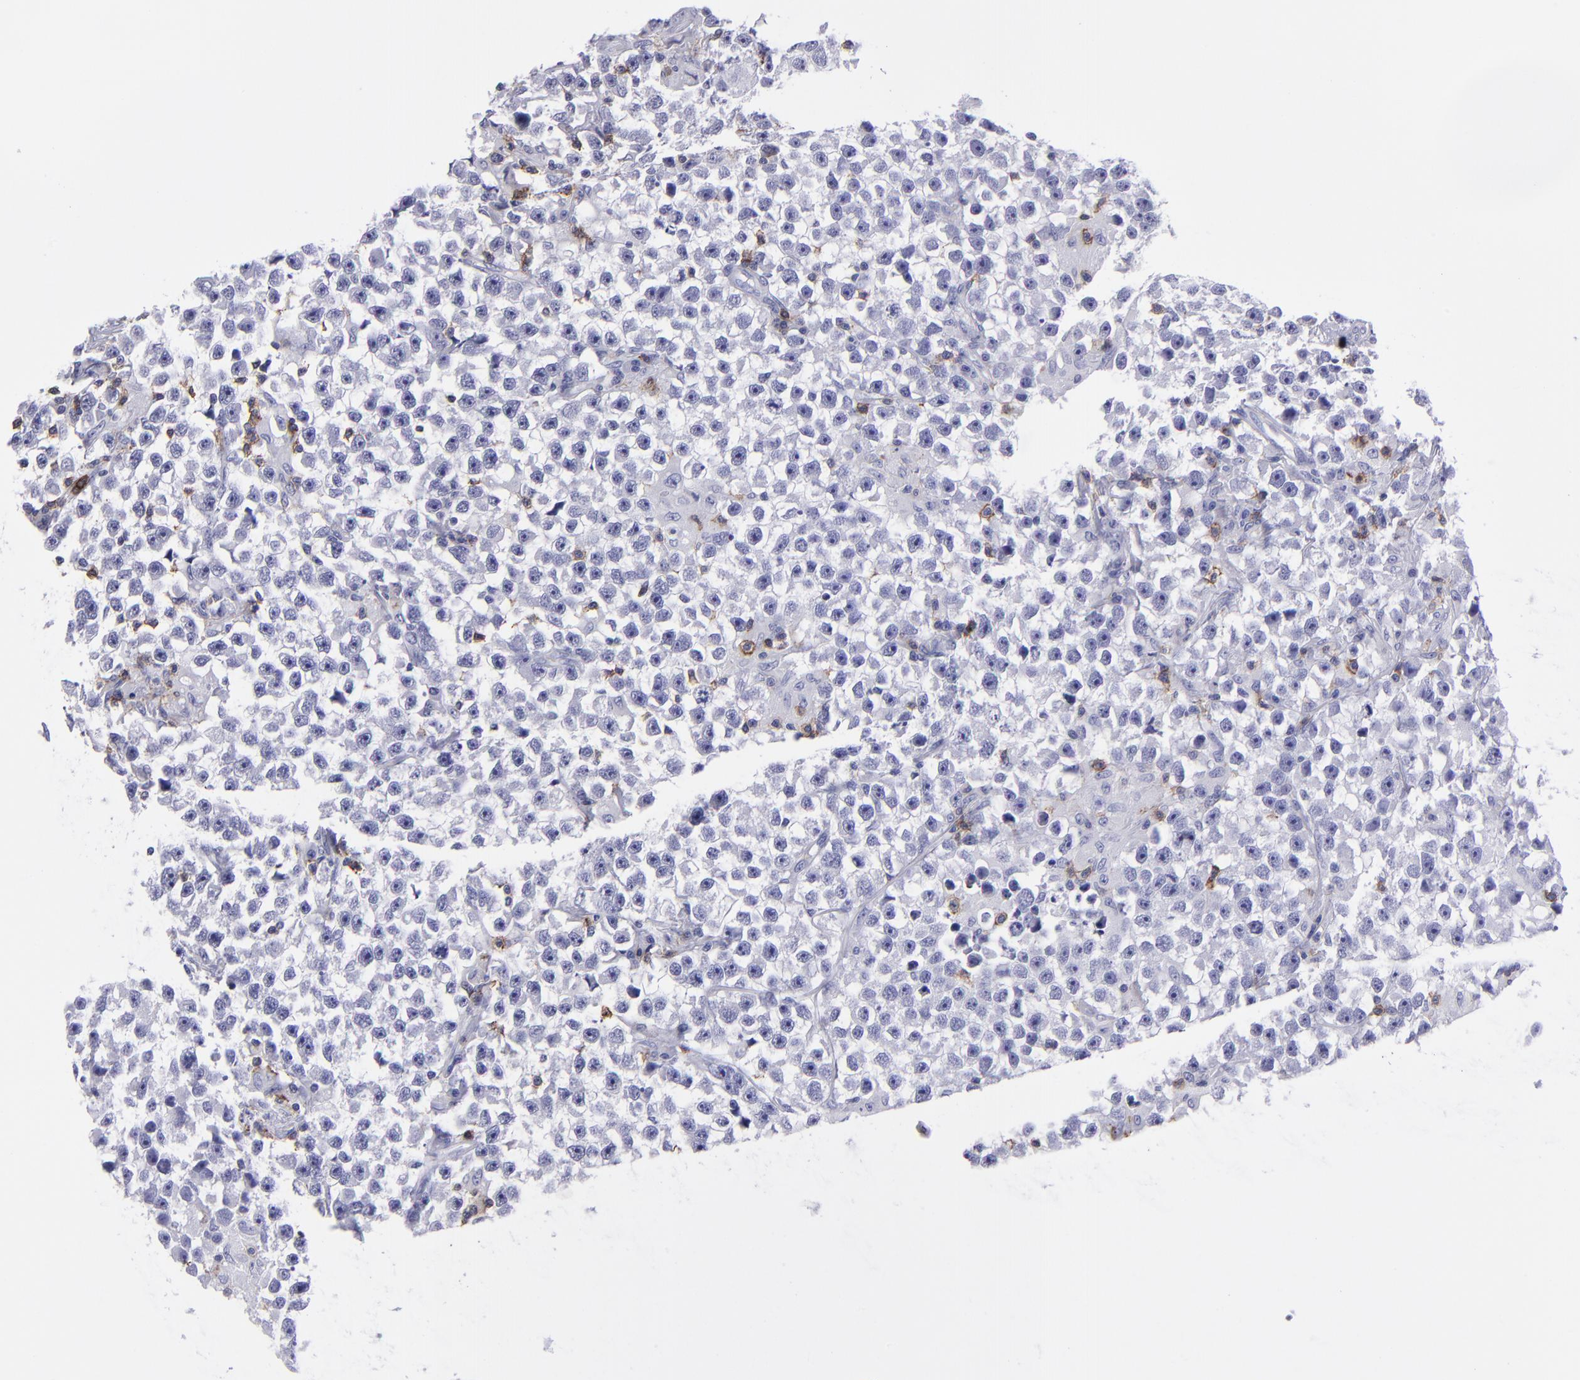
{"staining": {"intensity": "negative", "quantity": "none", "location": "none"}, "tissue": "testis cancer", "cell_type": "Tumor cells", "image_type": "cancer", "snomed": [{"axis": "morphology", "description": "Seminoma, NOS"}, {"axis": "topography", "description": "Testis"}], "caption": "Immunohistochemistry image of neoplastic tissue: testis cancer (seminoma) stained with DAB displays no significant protein positivity in tumor cells. Brightfield microscopy of IHC stained with DAB (brown) and hematoxylin (blue), captured at high magnification.", "gene": "CD6", "patient": {"sex": "male", "age": 33}}